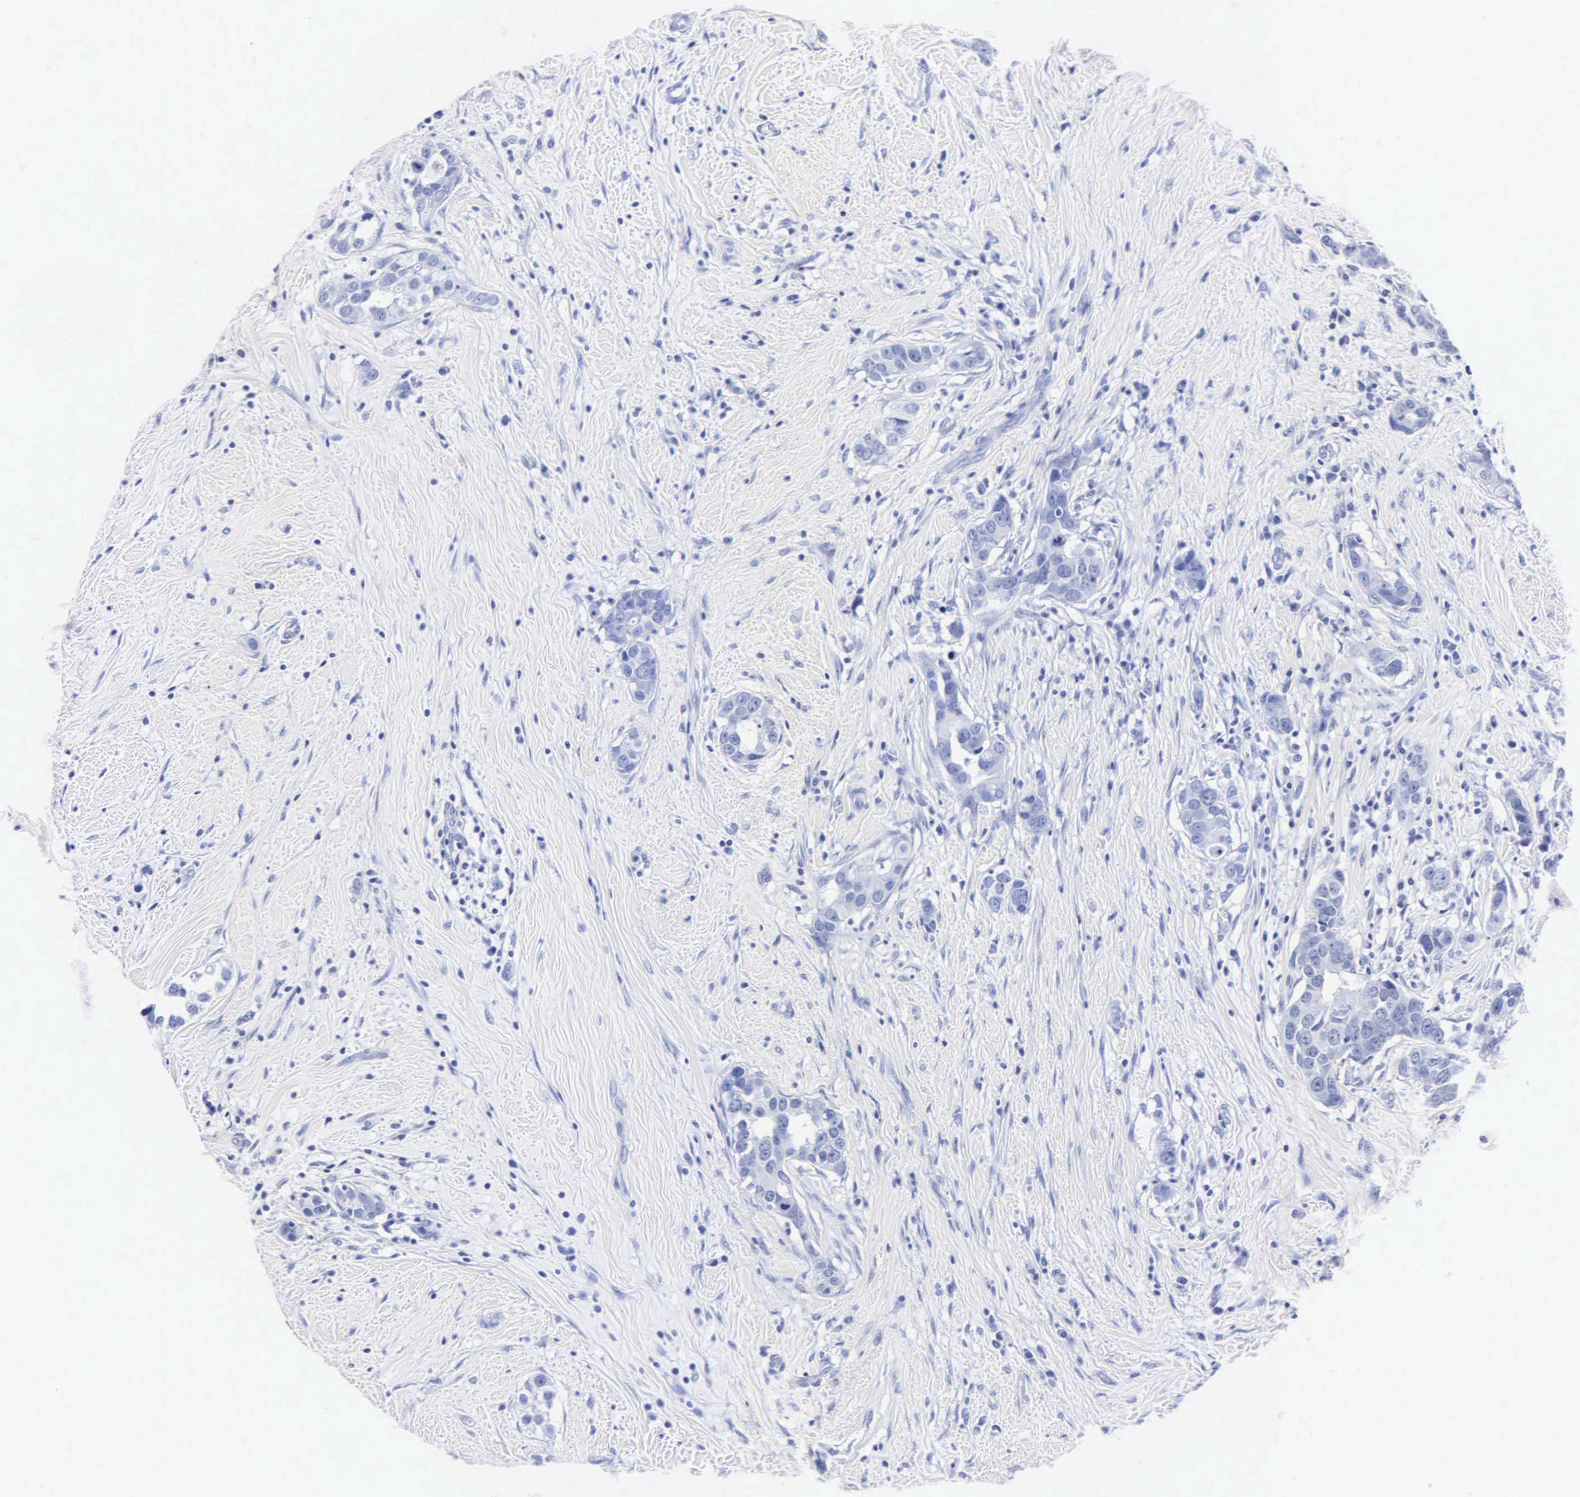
{"staining": {"intensity": "negative", "quantity": "none", "location": "none"}, "tissue": "breast cancer", "cell_type": "Tumor cells", "image_type": "cancer", "snomed": [{"axis": "morphology", "description": "Duct carcinoma"}, {"axis": "topography", "description": "Breast"}], "caption": "DAB (3,3'-diaminobenzidine) immunohistochemical staining of breast infiltrating ductal carcinoma demonstrates no significant staining in tumor cells.", "gene": "MB", "patient": {"sex": "female", "age": 55}}